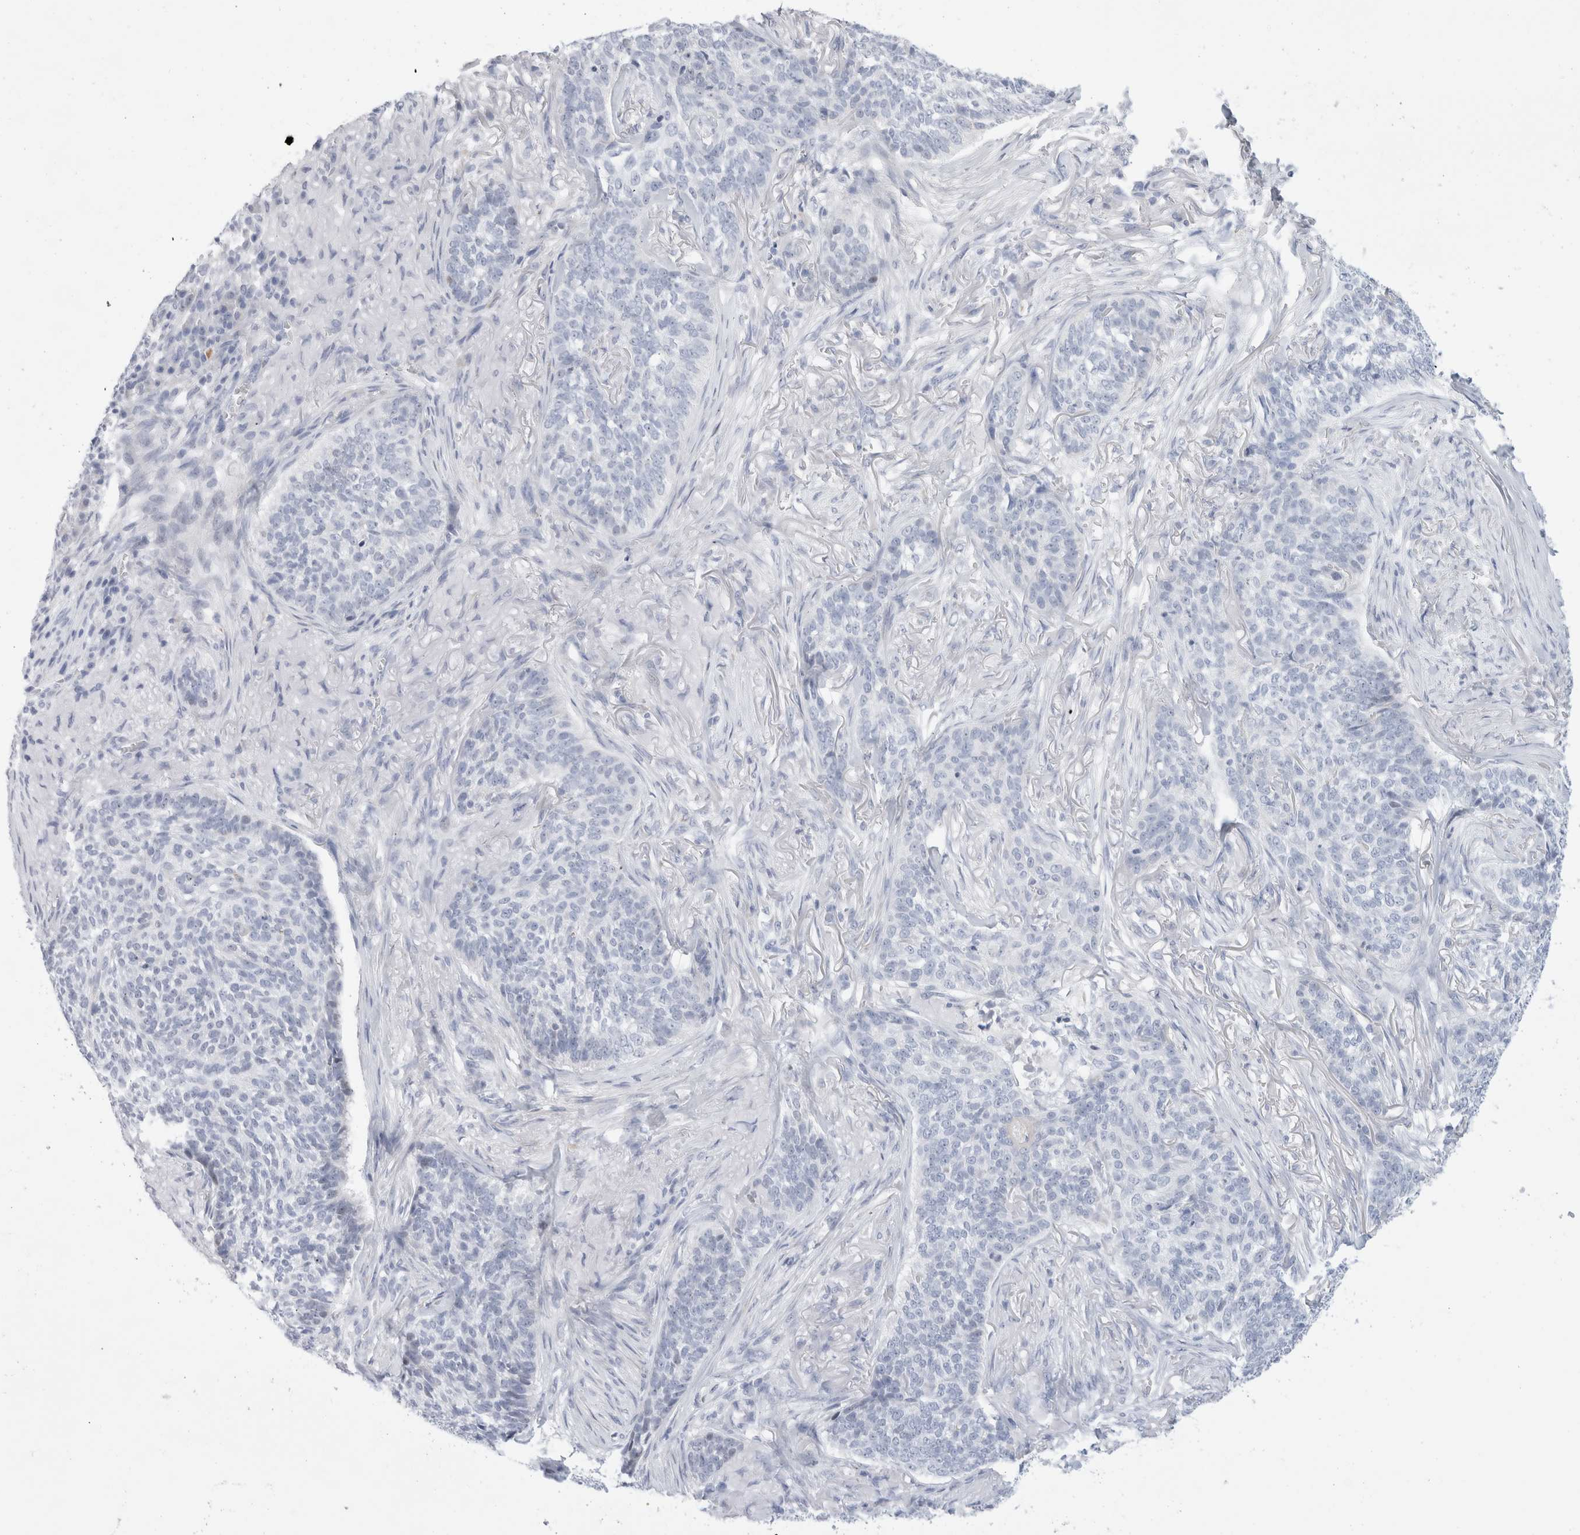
{"staining": {"intensity": "negative", "quantity": "none", "location": "none"}, "tissue": "skin cancer", "cell_type": "Tumor cells", "image_type": "cancer", "snomed": [{"axis": "morphology", "description": "Basal cell carcinoma"}, {"axis": "topography", "description": "Skin"}], "caption": "The image reveals no staining of tumor cells in skin cancer.", "gene": "MUC15", "patient": {"sex": "male", "age": 85}}